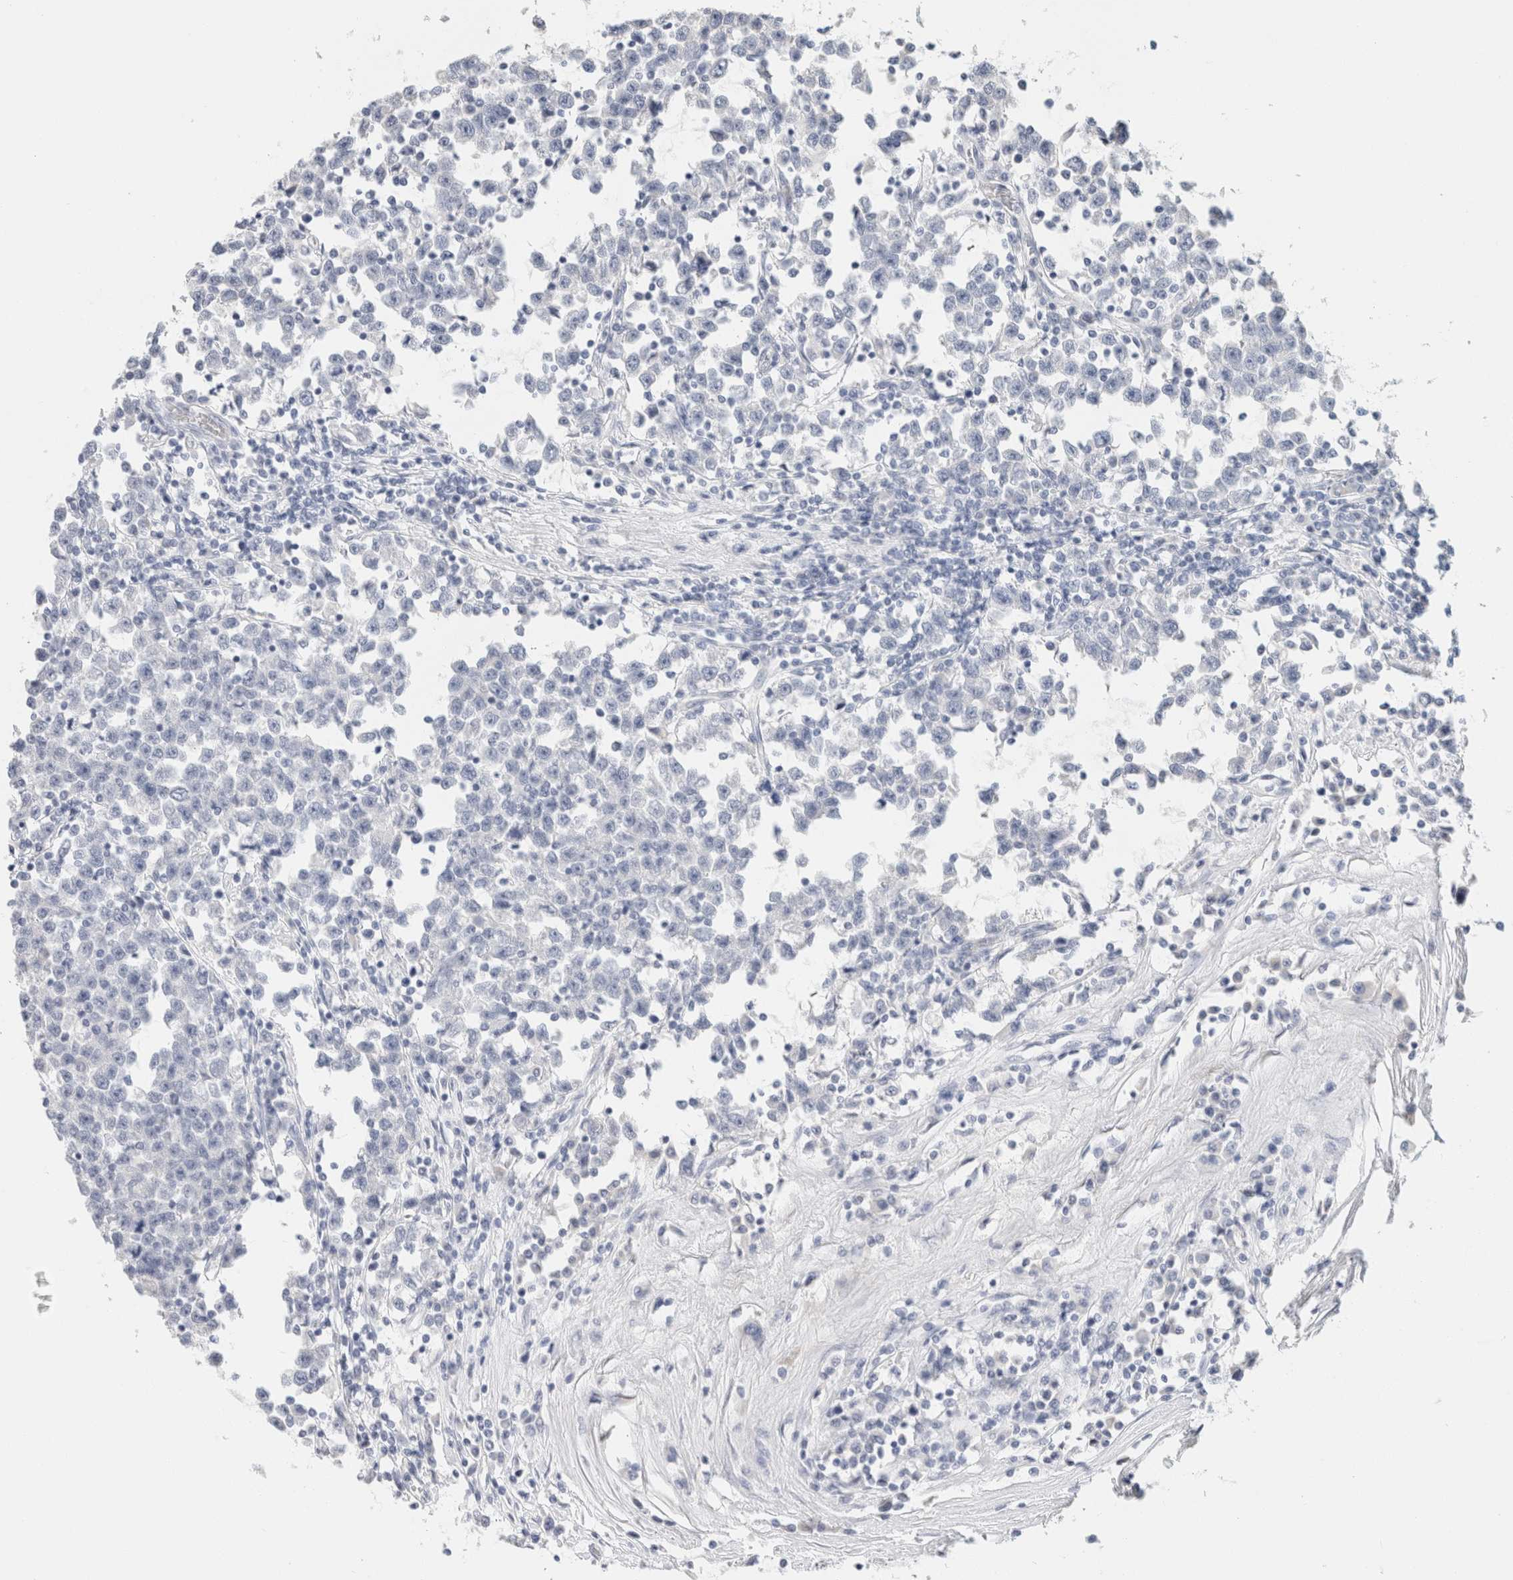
{"staining": {"intensity": "negative", "quantity": "none", "location": "none"}, "tissue": "testis cancer", "cell_type": "Tumor cells", "image_type": "cancer", "snomed": [{"axis": "morphology", "description": "Seminoma, NOS"}, {"axis": "topography", "description": "Testis"}], "caption": "Testis seminoma was stained to show a protein in brown. There is no significant staining in tumor cells.", "gene": "NEFM", "patient": {"sex": "male", "age": 43}}